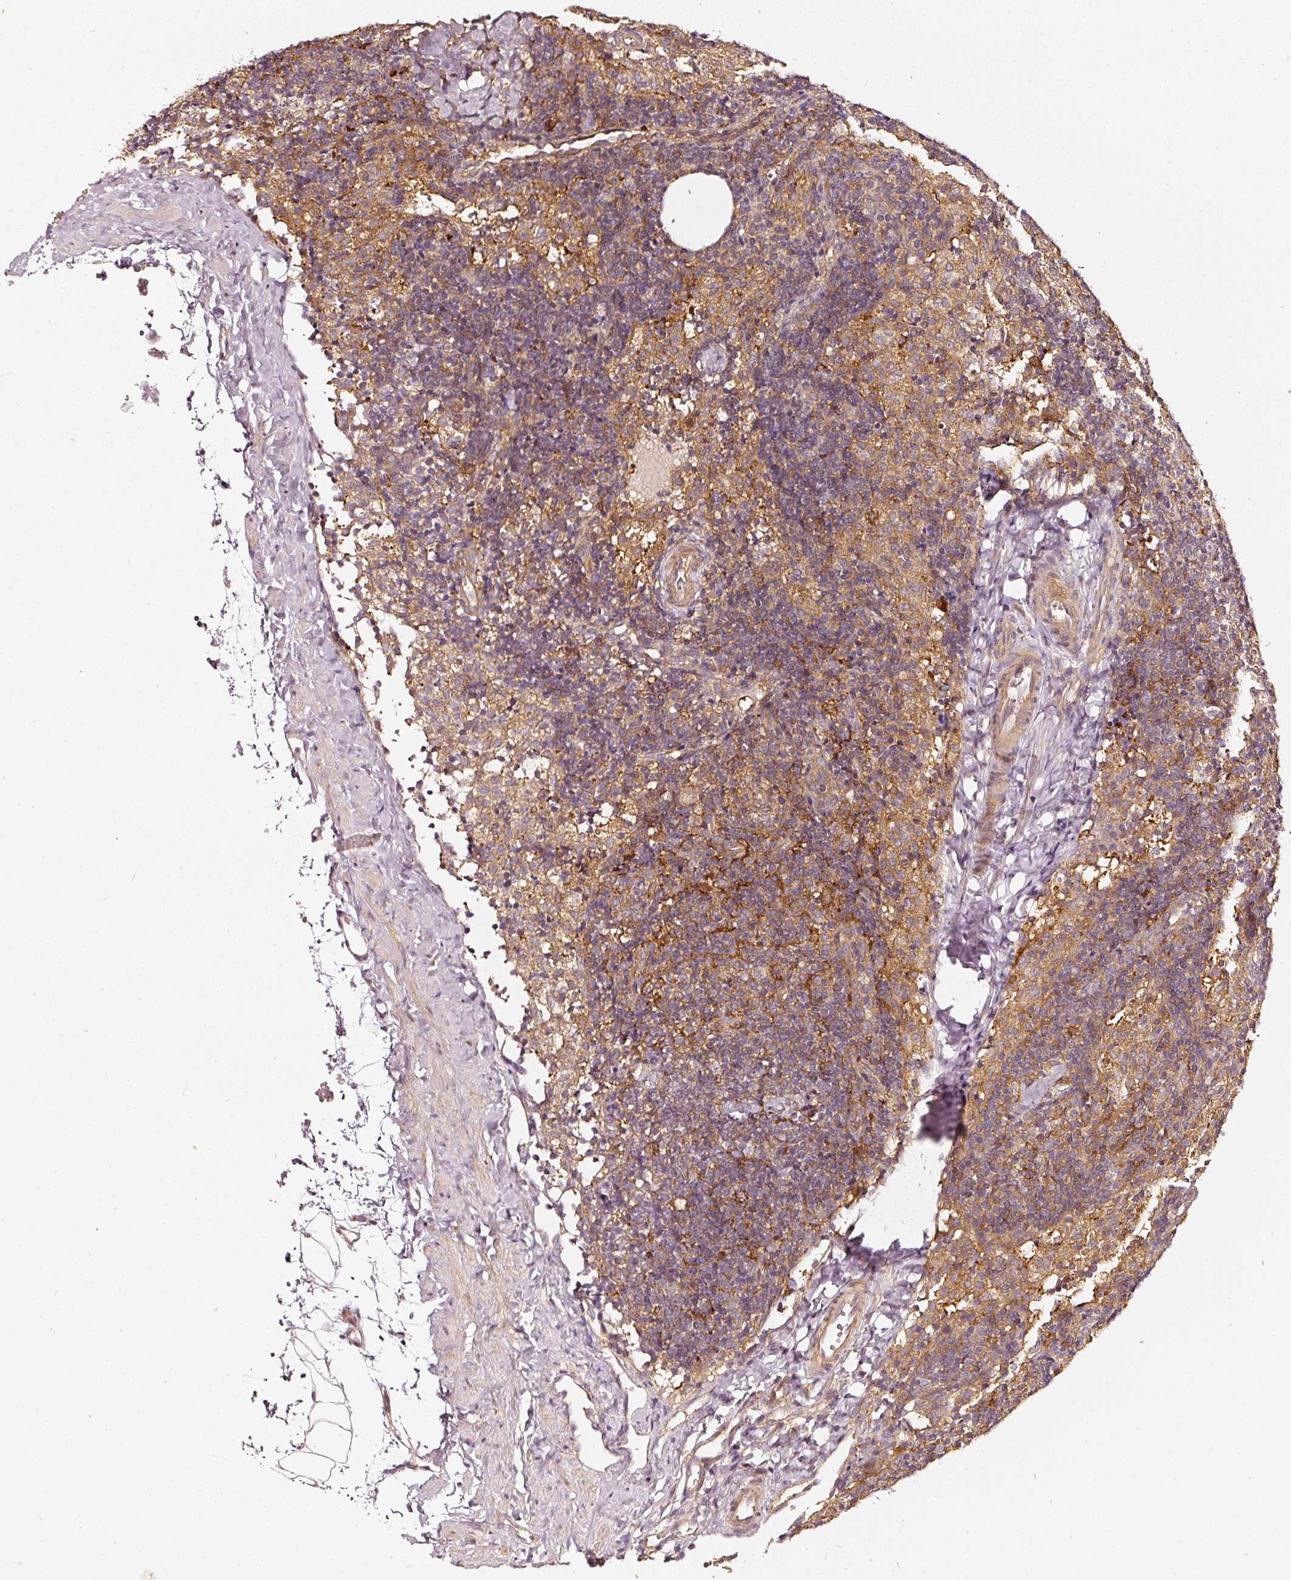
{"staining": {"intensity": "moderate", "quantity": ">75%", "location": "cytoplasmic/membranous"}, "tissue": "lymph node", "cell_type": "Germinal center cells", "image_type": "normal", "snomed": [{"axis": "morphology", "description": "Normal tissue, NOS"}, {"axis": "topography", "description": "Lymph node"}], "caption": "Immunohistochemical staining of benign lymph node displays >75% levels of moderate cytoplasmic/membranous protein staining in approximately >75% of germinal center cells. (brown staining indicates protein expression, while blue staining denotes nuclei).", "gene": "ASMTL", "patient": {"sex": "female", "age": 52}}